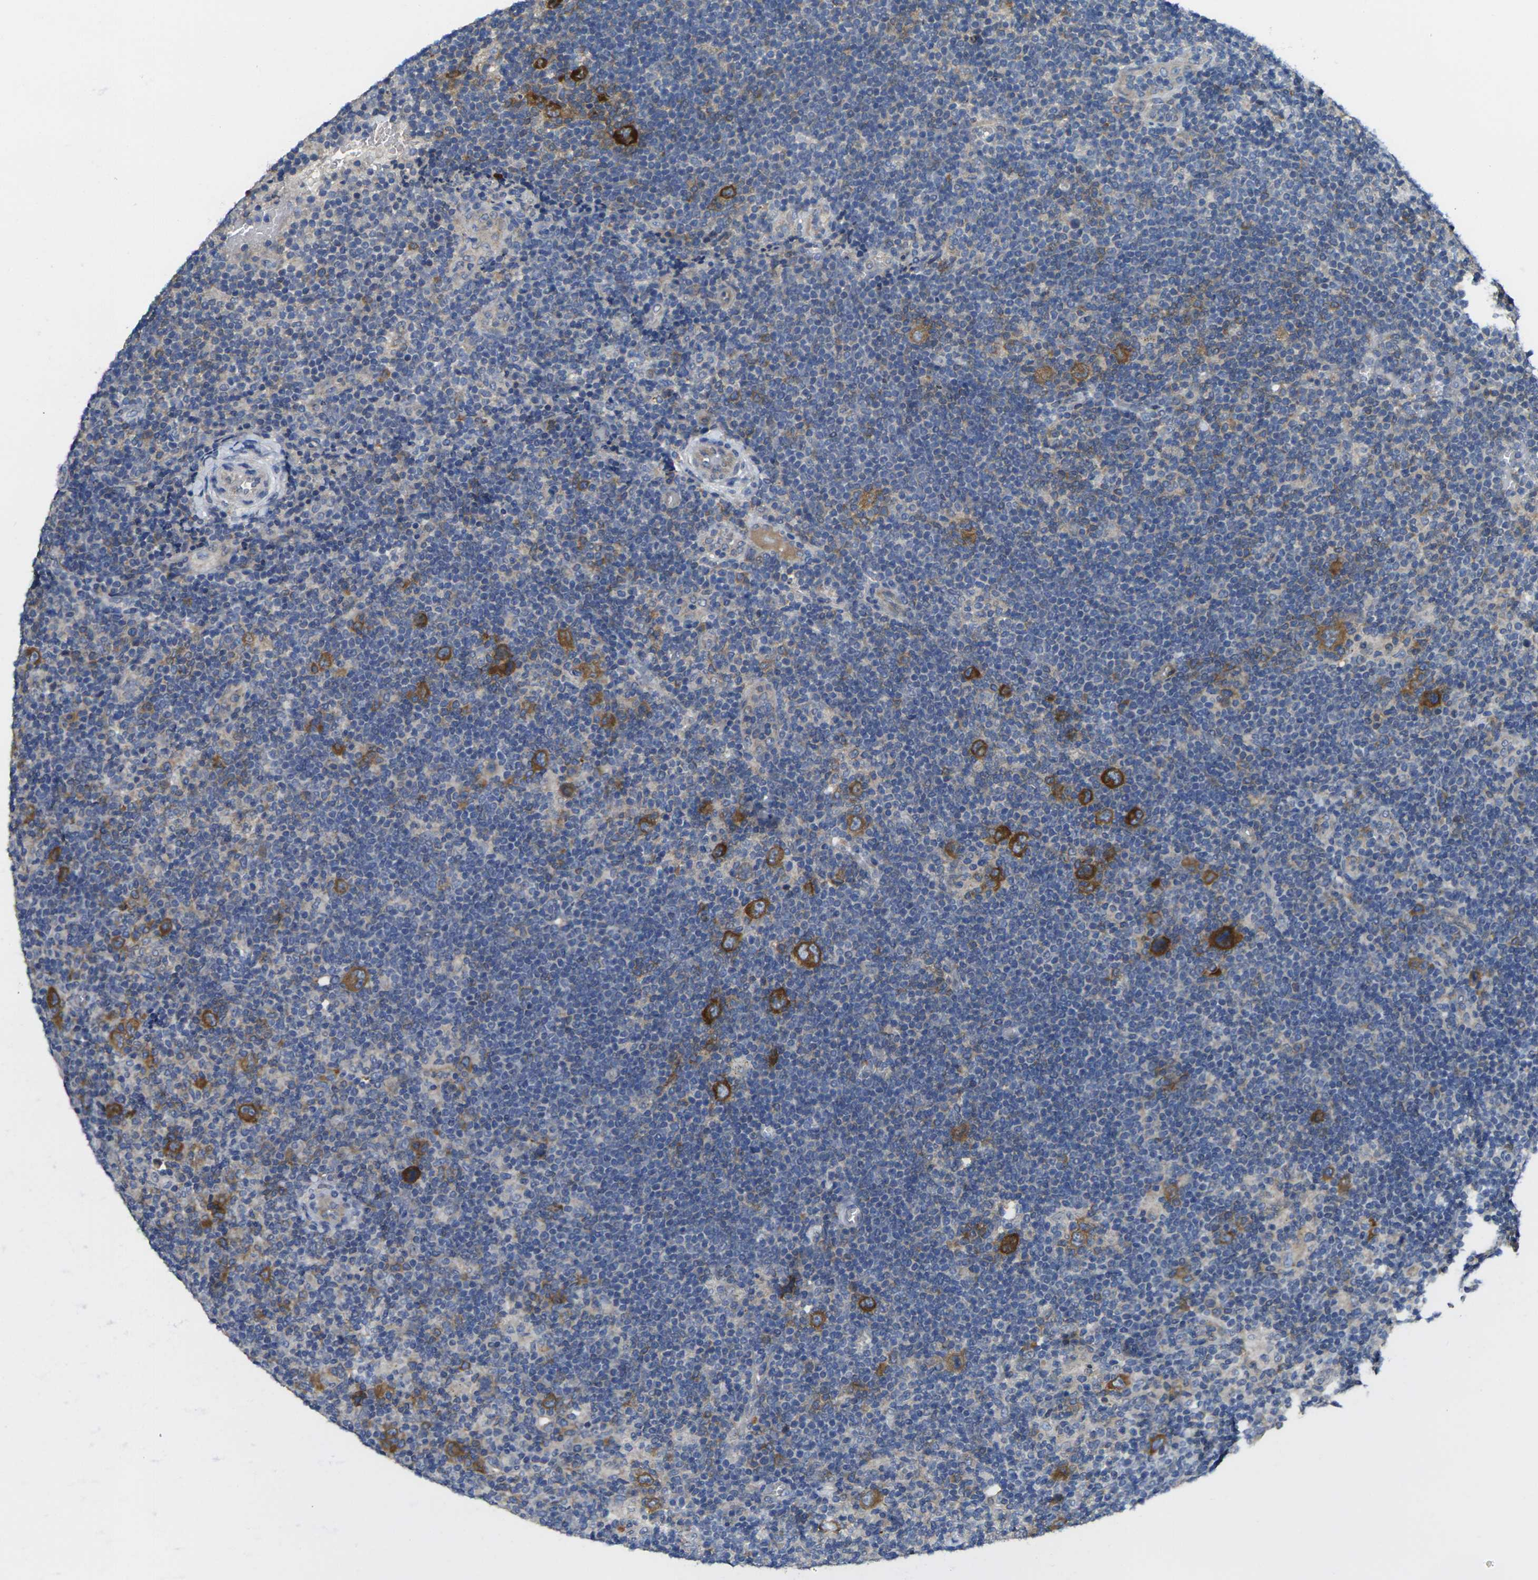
{"staining": {"intensity": "strong", "quantity": ">75%", "location": "cytoplasmic/membranous"}, "tissue": "lymphoma", "cell_type": "Tumor cells", "image_type": "cancer", "snomed": [{"axis": "morphology", "description": "Hodgkin's disease, NOS"}, {"axis": "topography", "description": "Lymph node"}], "caption": "A high-resolution photomicrograph shows IHC staining of Hodgkin's disease, which demonstrates strong cytoplasmic/membranous positivity in about >75% of tumor cells.", "gene": "GNA12", "patient": {"sex": "female", "age": 57}}